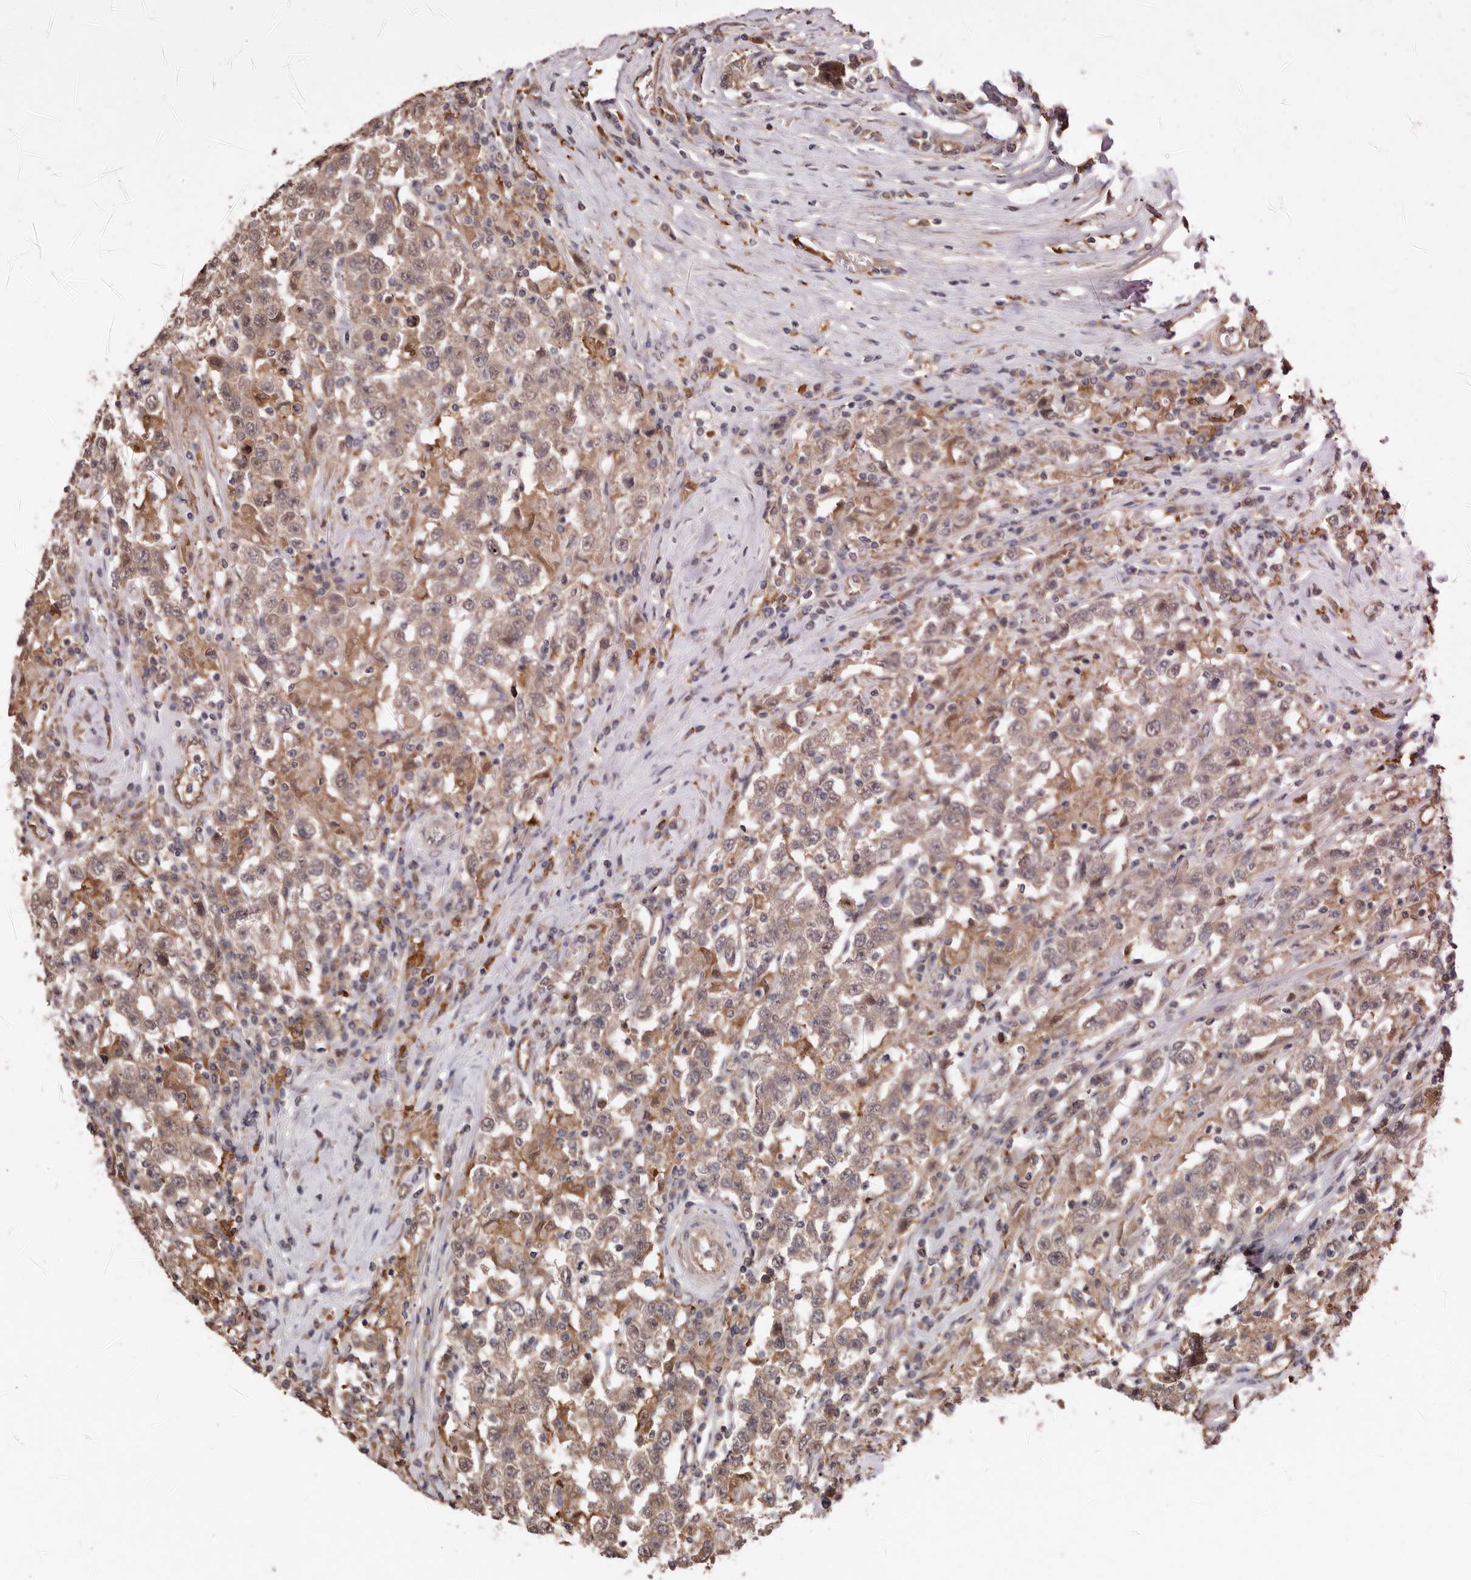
{"staining": {"intensity": "weak", "quantity": ">75%", "location": "cytoplasmic/membranous"}, "tissue": "testis cancer", "cell_type": "Tumor cells", "image_type": "cancer", "snomed": [{"axis": "morphology", "description": "Seminoma, NOS"}, {"axis": "topography", "description": "Testis"}], "caption": "Testis cancer stained for a protein (brown) demonstrates weak cytoplasmic/membranous positive expression in about >75% of tumor cells.", "gene": "RSPO2", "patient": {"sex": "male", "age": 41}}